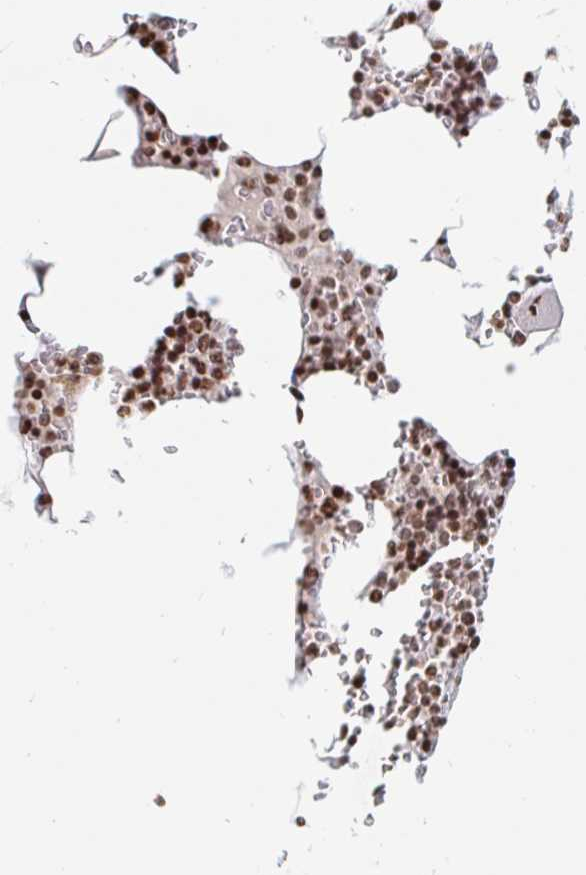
{"staining": {"intensity": "moderate", "quantity": ">75%", "location": "nuclear"}, "tissue": "bone marrow", "cell_type": "Hematopoietic cells", "image_type": "normal", "snomed": [{"axis": "morphology", "description": "Normal tissue, NOS"}, {"axis": "topography", "description": "Bone marrow"}], "caption": "About >75% of hematopoietic cells in benign bone marrow demonstrate moderate nuclear protein staining as visualized by brown immunohistochemical staining.", "gene": "HOXC10", "patient": {"sex": "male", "age": 64}}